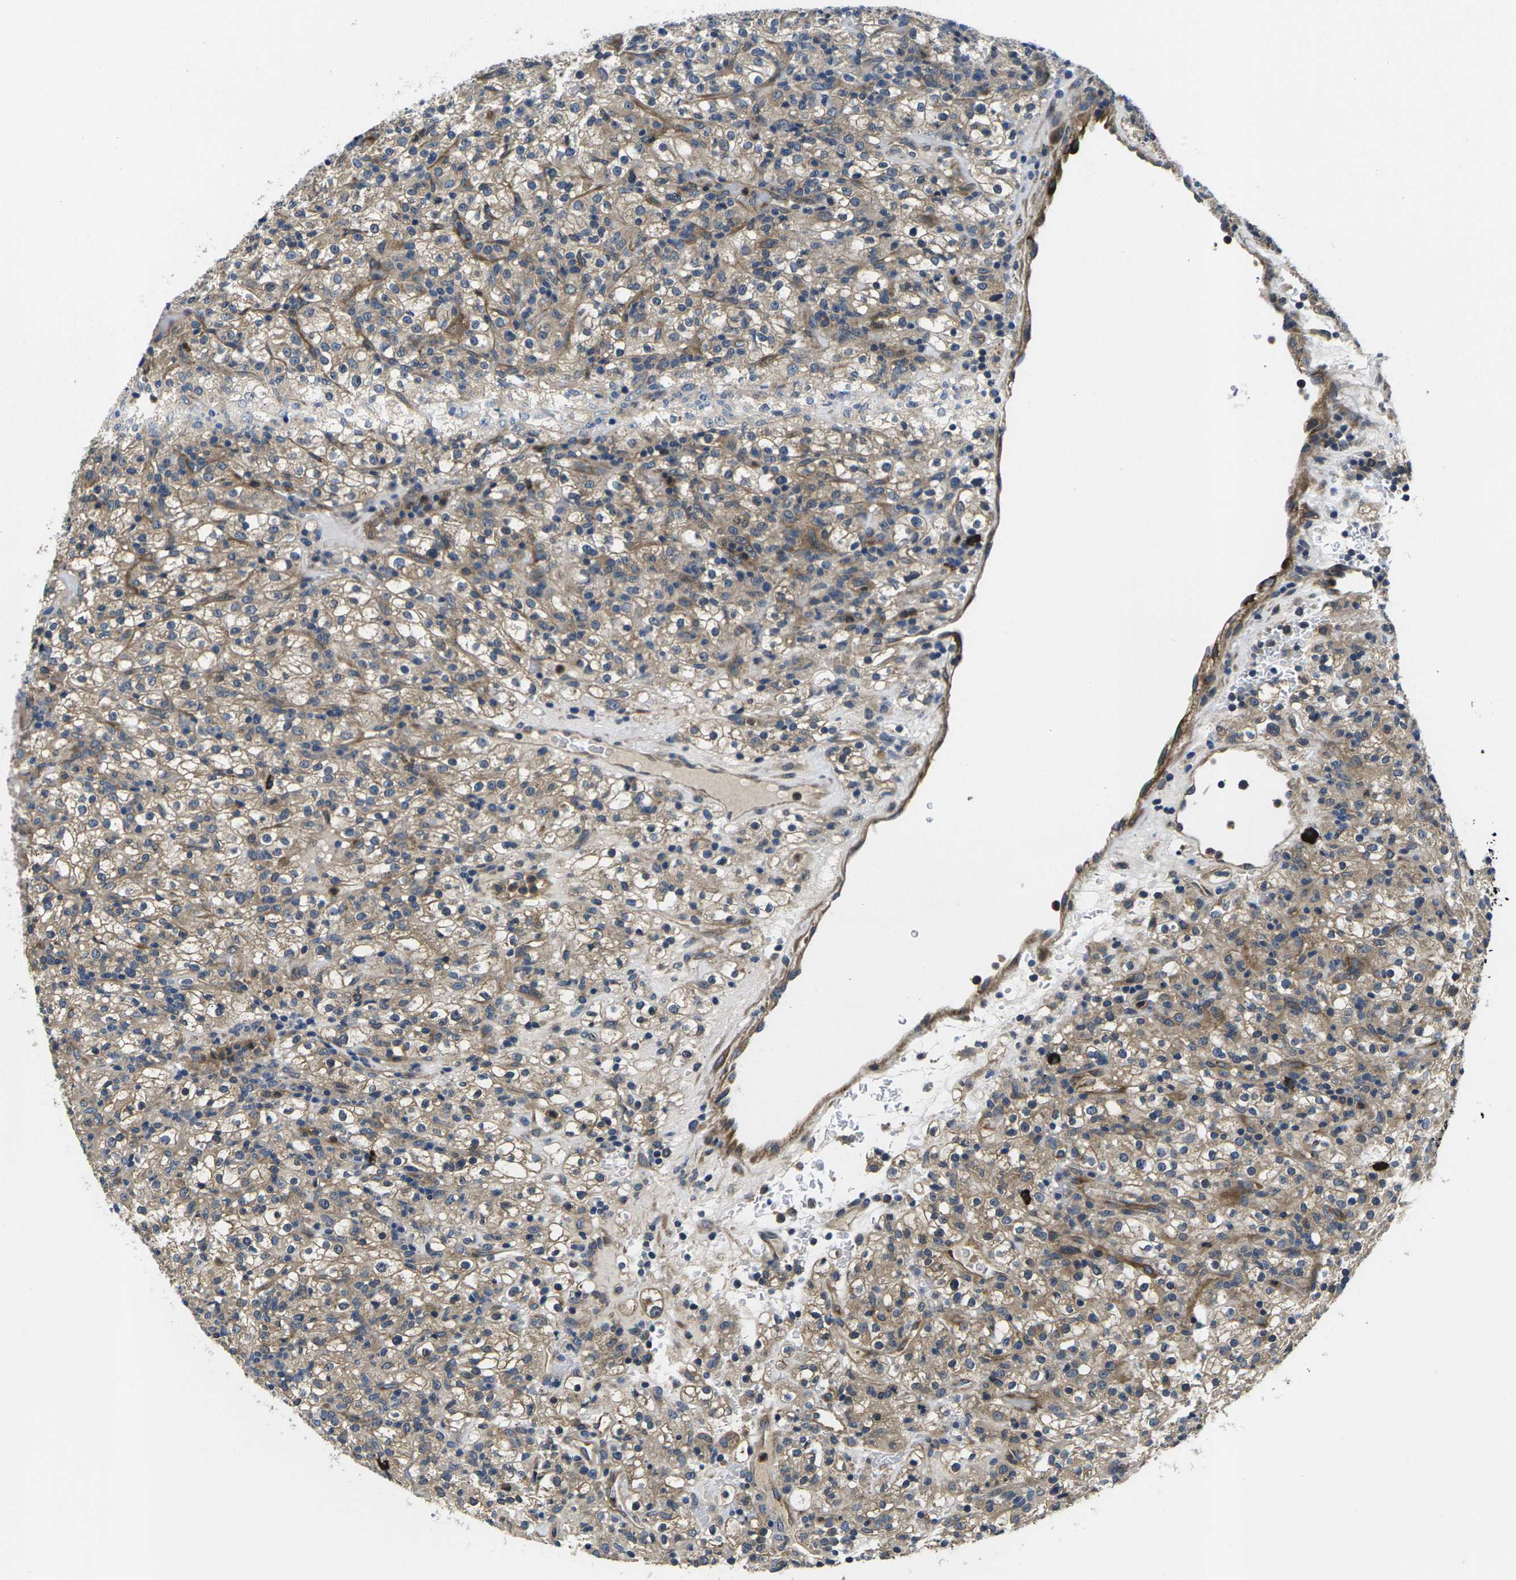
{"staining": {"intensity": "moderate", "quantity": ">75%", "location": "cytoplasmic/membranous"}, "tissue": "renal cancer", "cell_type": "Tumor cells", "image_type": "cancer", "snomed": [{"axis": "morphology", "description": "Normal tissue, NOS"}, {"axis": "morphology", "description": "Adenocarcinoma, NOS"}, {"axis": "topography", "description": "Kidney"}], "caption": "This image shows IHC staining of renal adenocarcinoma, with medium moderate cytoplasmic/membranous staining in about >75% of tumor cells.", "gene": "PLCE1", "patient": {"sex": "female", "age": 72}}